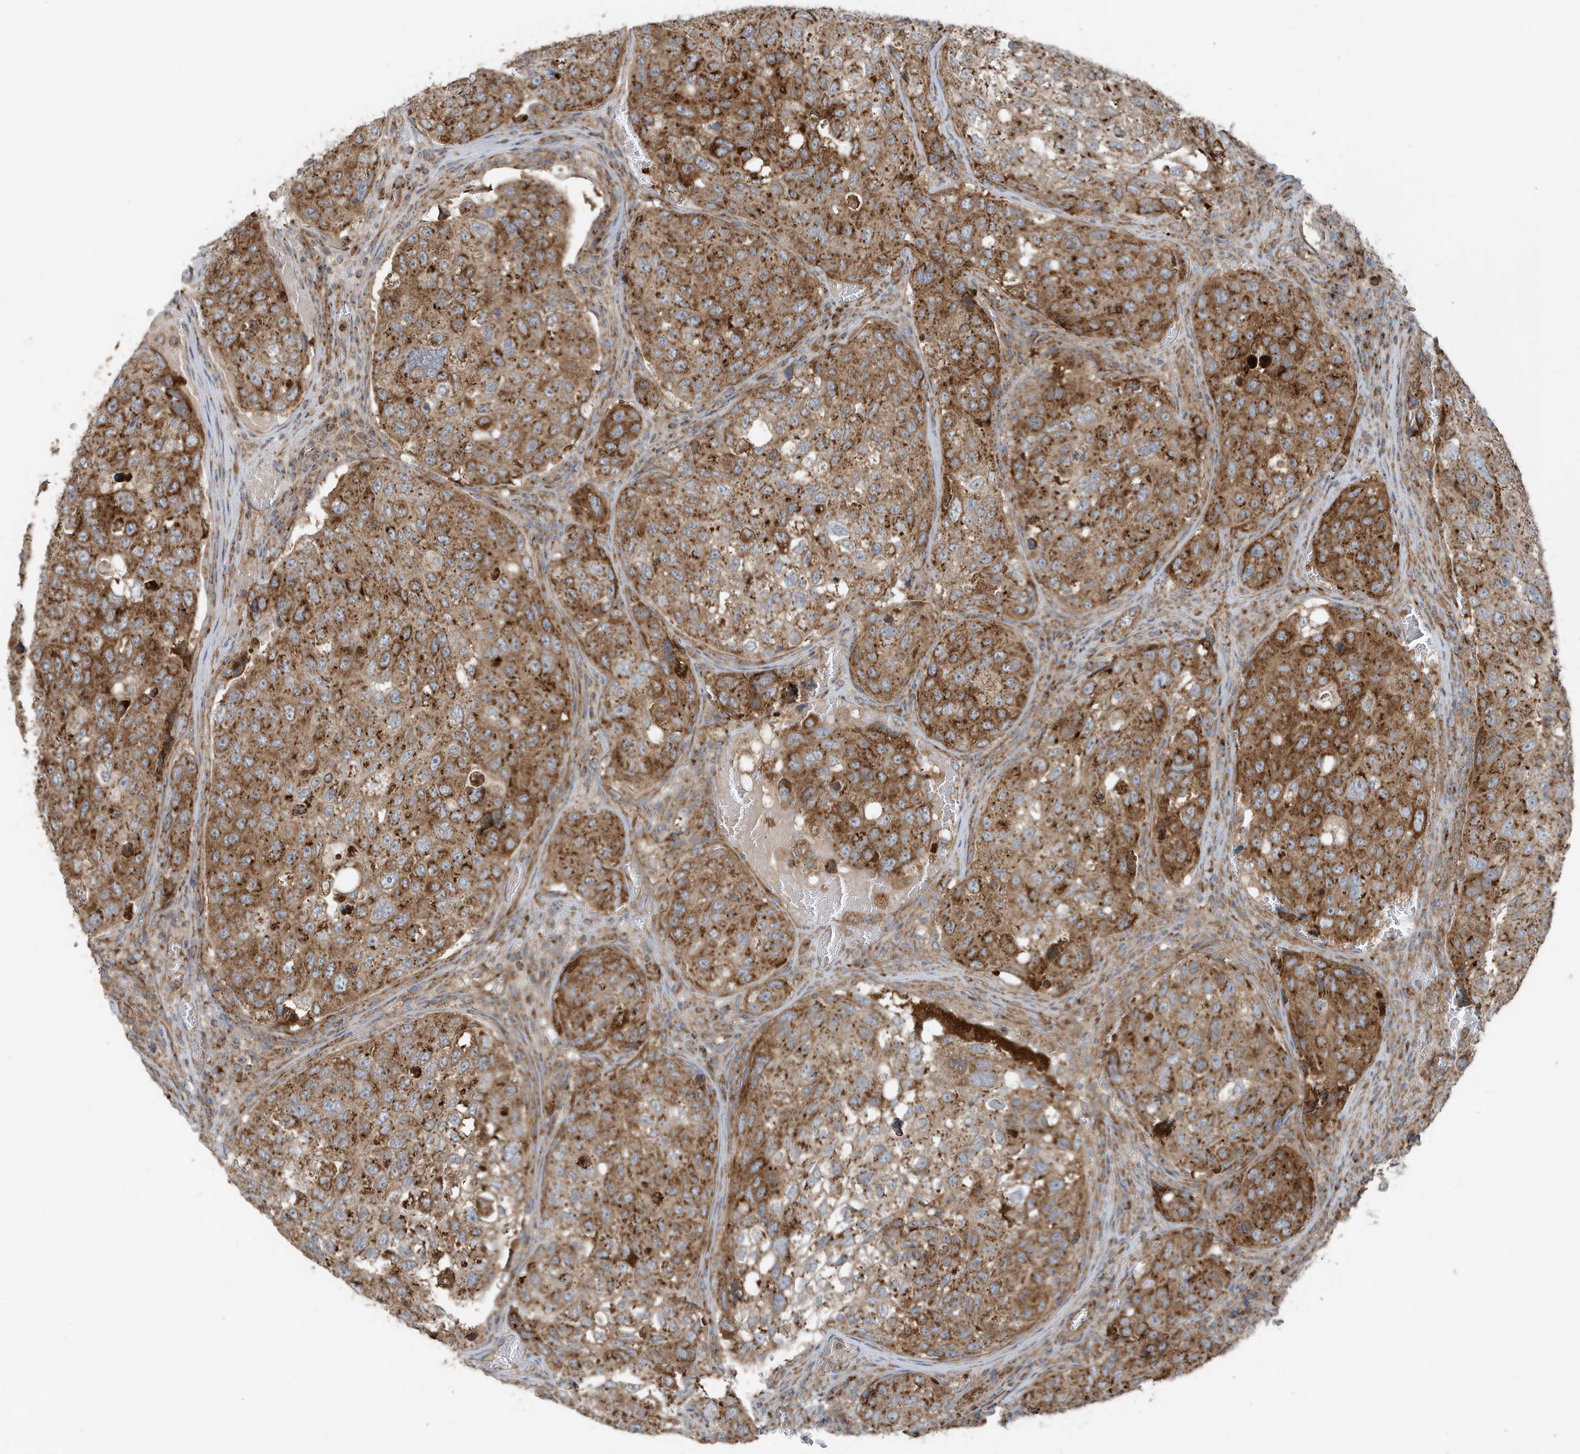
{"staining": {"intensity": "moderate", "quantity": ">75%", "location": "cytoplasmic/membranous"}, "tissue": "urothelial cancer", "cell_type": "Tumor cells", "image_type": "cancer", "snomed": [{"axis": "morphology", "description": "Urothelial carcinoma, High grade"}, {"axis": "topography", "description": "Lymph node"}, {"axis": "topography", "description": "Urinary bladder"}], "caption": "The histopathology image demonstrates a brown stain indicating the presence of a protein in the cytoplasmic/membranous of tumor cells in urothelial cancer.", "gene": "GOLGA4", "patient": {"sex": "male", "age": 51}}